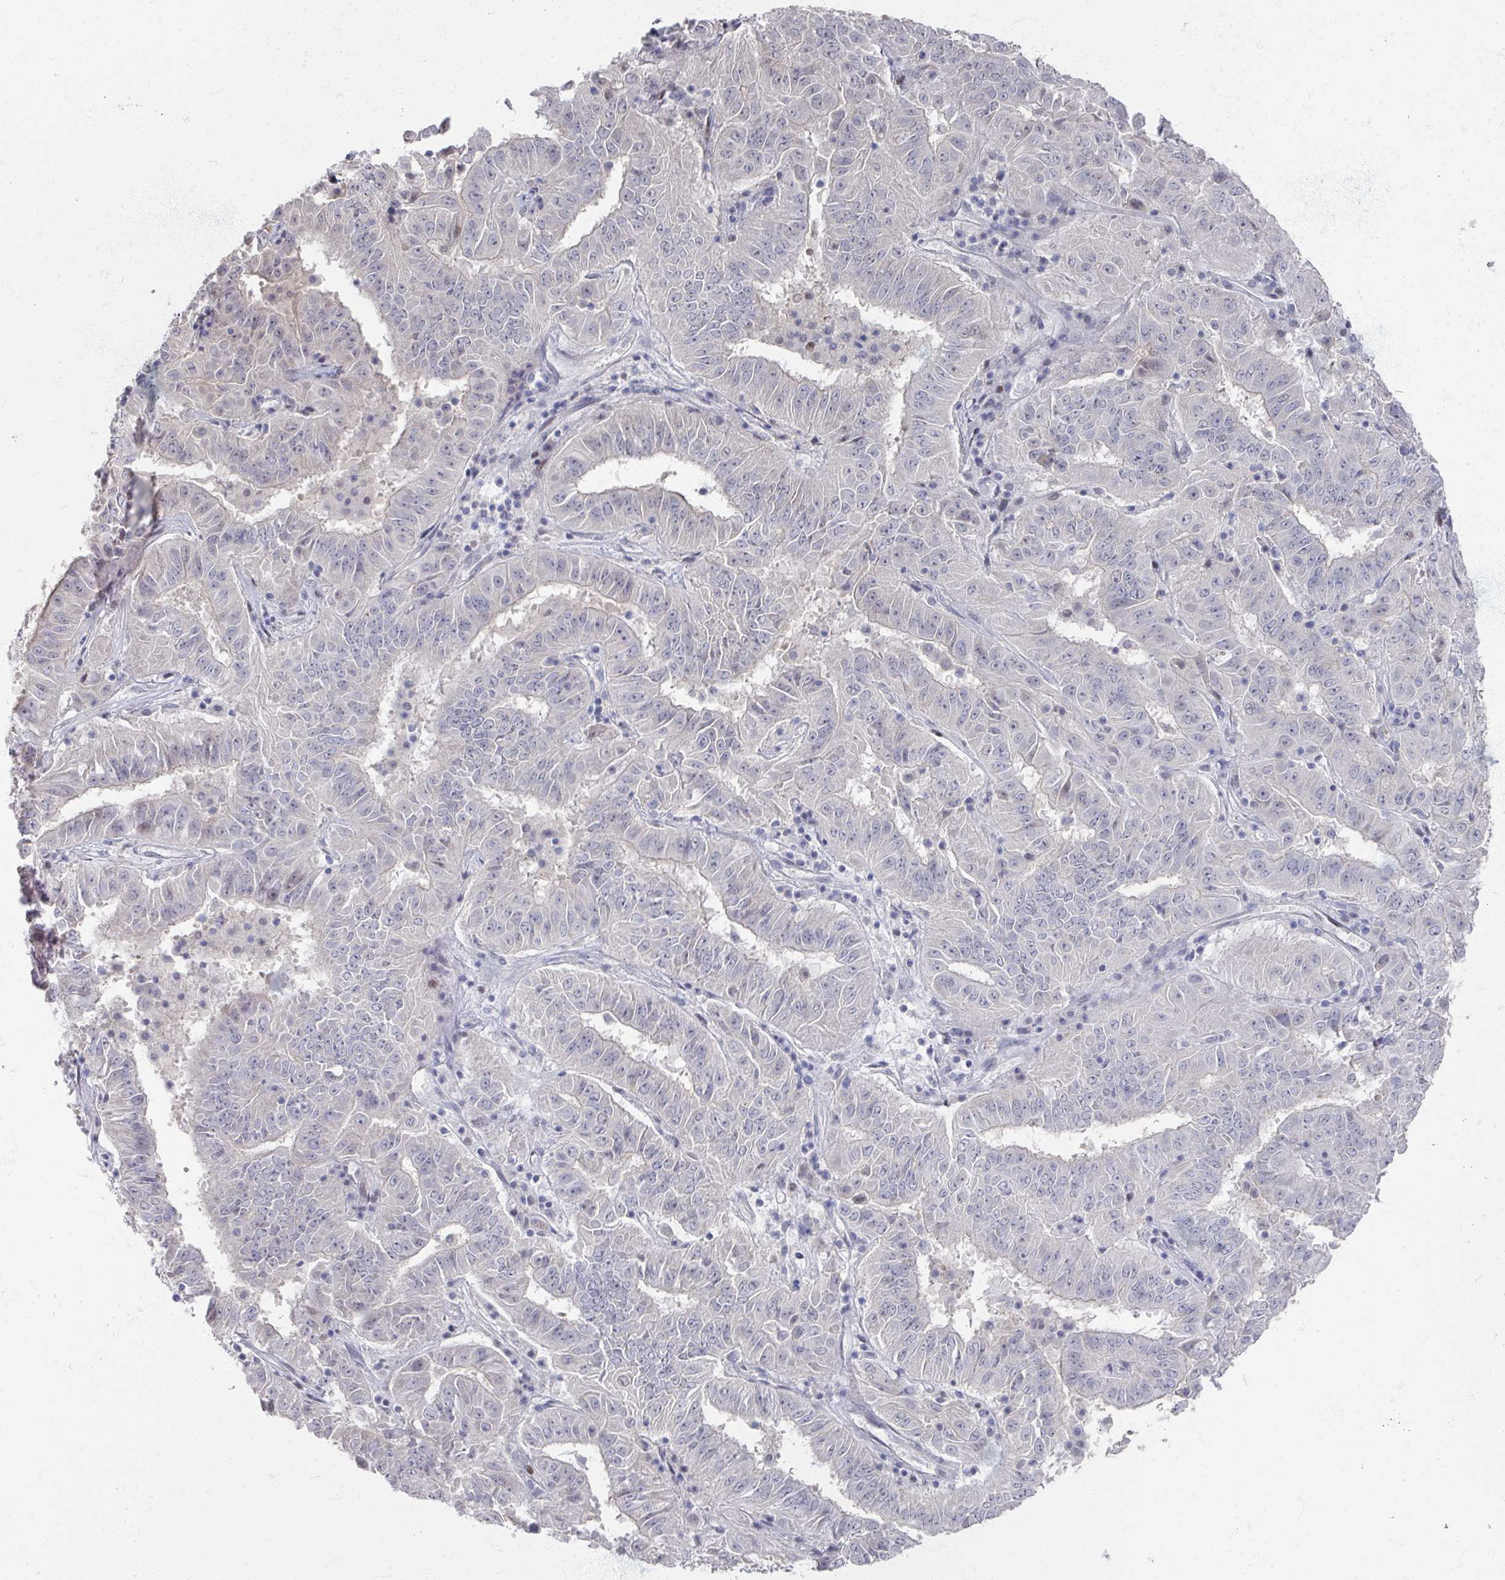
{"staining": {"intensity": "negative", "quantity": "none", "location": "none"}, "tissue": "pancreatic cancer", "cell_type": "Tumor cells", "image_type": "cancer", "snomed": [{"axis": "morphology", "description": "Adenocarcinoma, NOS"}, {"axis": "topography", "description": "Pancreas"}], "caption": "Histopathology image shows no protein expression in tumor cells of pancreatic cancer tissue.", "gene": "TTYH3", "patient": {"sex": "male", "age": 63}}